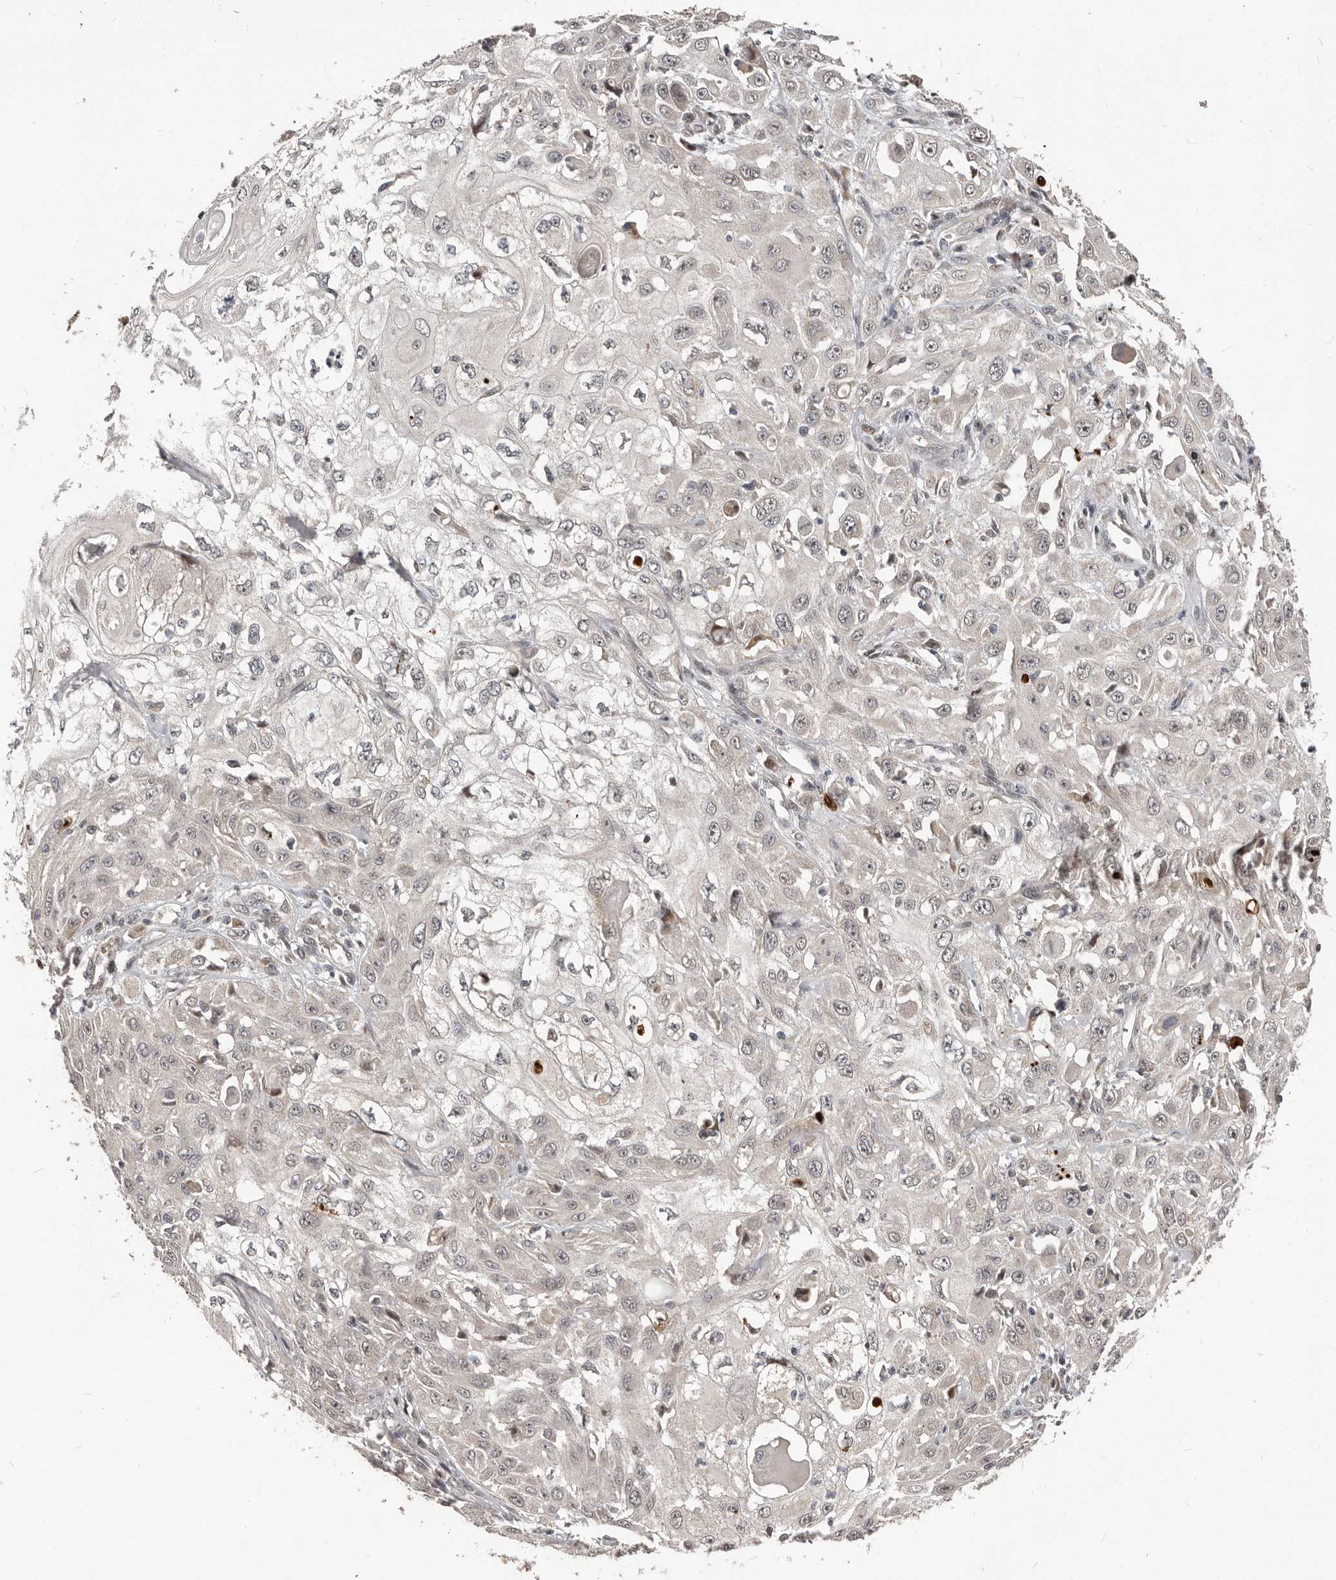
{"staining": {"intensity": "negative", "quantity": "none", "location": "none"}, "tissue": "skin cancer", "cell_type": "Tumor cells", "image_type": "cancer", "snomed": [{"axis": "morphology", "description": "Squamous cell carcinoma, NOS"}, {"axis": "topography", "description": "Skin"}], "caption": "Histopathology image shows no significant protein staining in tumor cells of skin cancer.", "gene": "APOL6", "patient": {"sex": "male", "age": 75}}